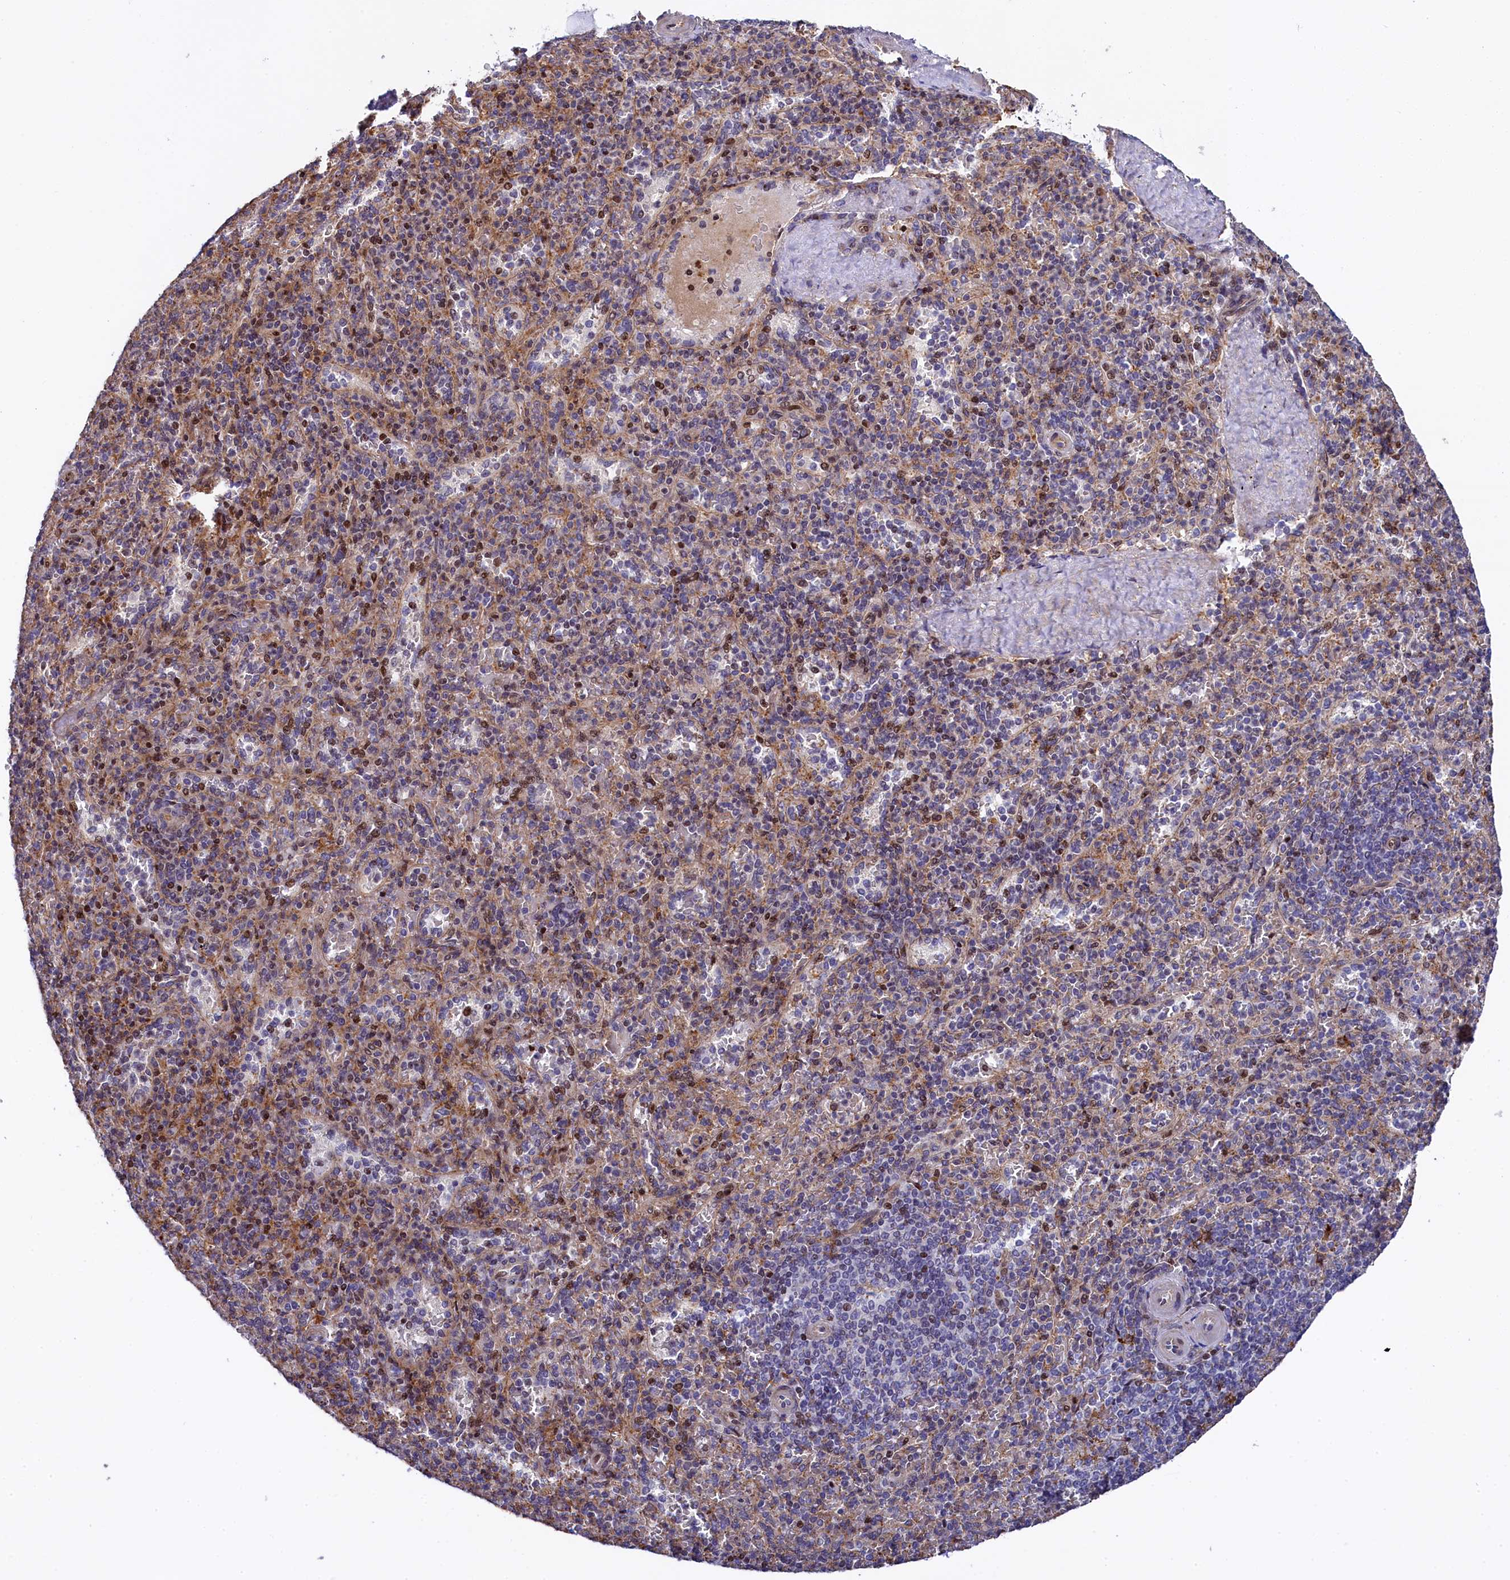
{"staining": {"intensity": "moderate", "quantity": "<25%", "location": "nuclear"}, "tissue": "spleen", "cell_type": "Cells in red pulp", "image_type": "normal", "snomed": [{"axis": "morphology", "description": "Normal tissue, NOS"}, {"axis": "topography", "description": "Spleen"}], "caption": "Approximately <25% of cells in red pulp in benign human spleen exhibit moderate nuclear protein expression as visualized by brown immunohistochemical staining.", "gene": "TGDS", "patient": {"sex": "male", "age": 82}}